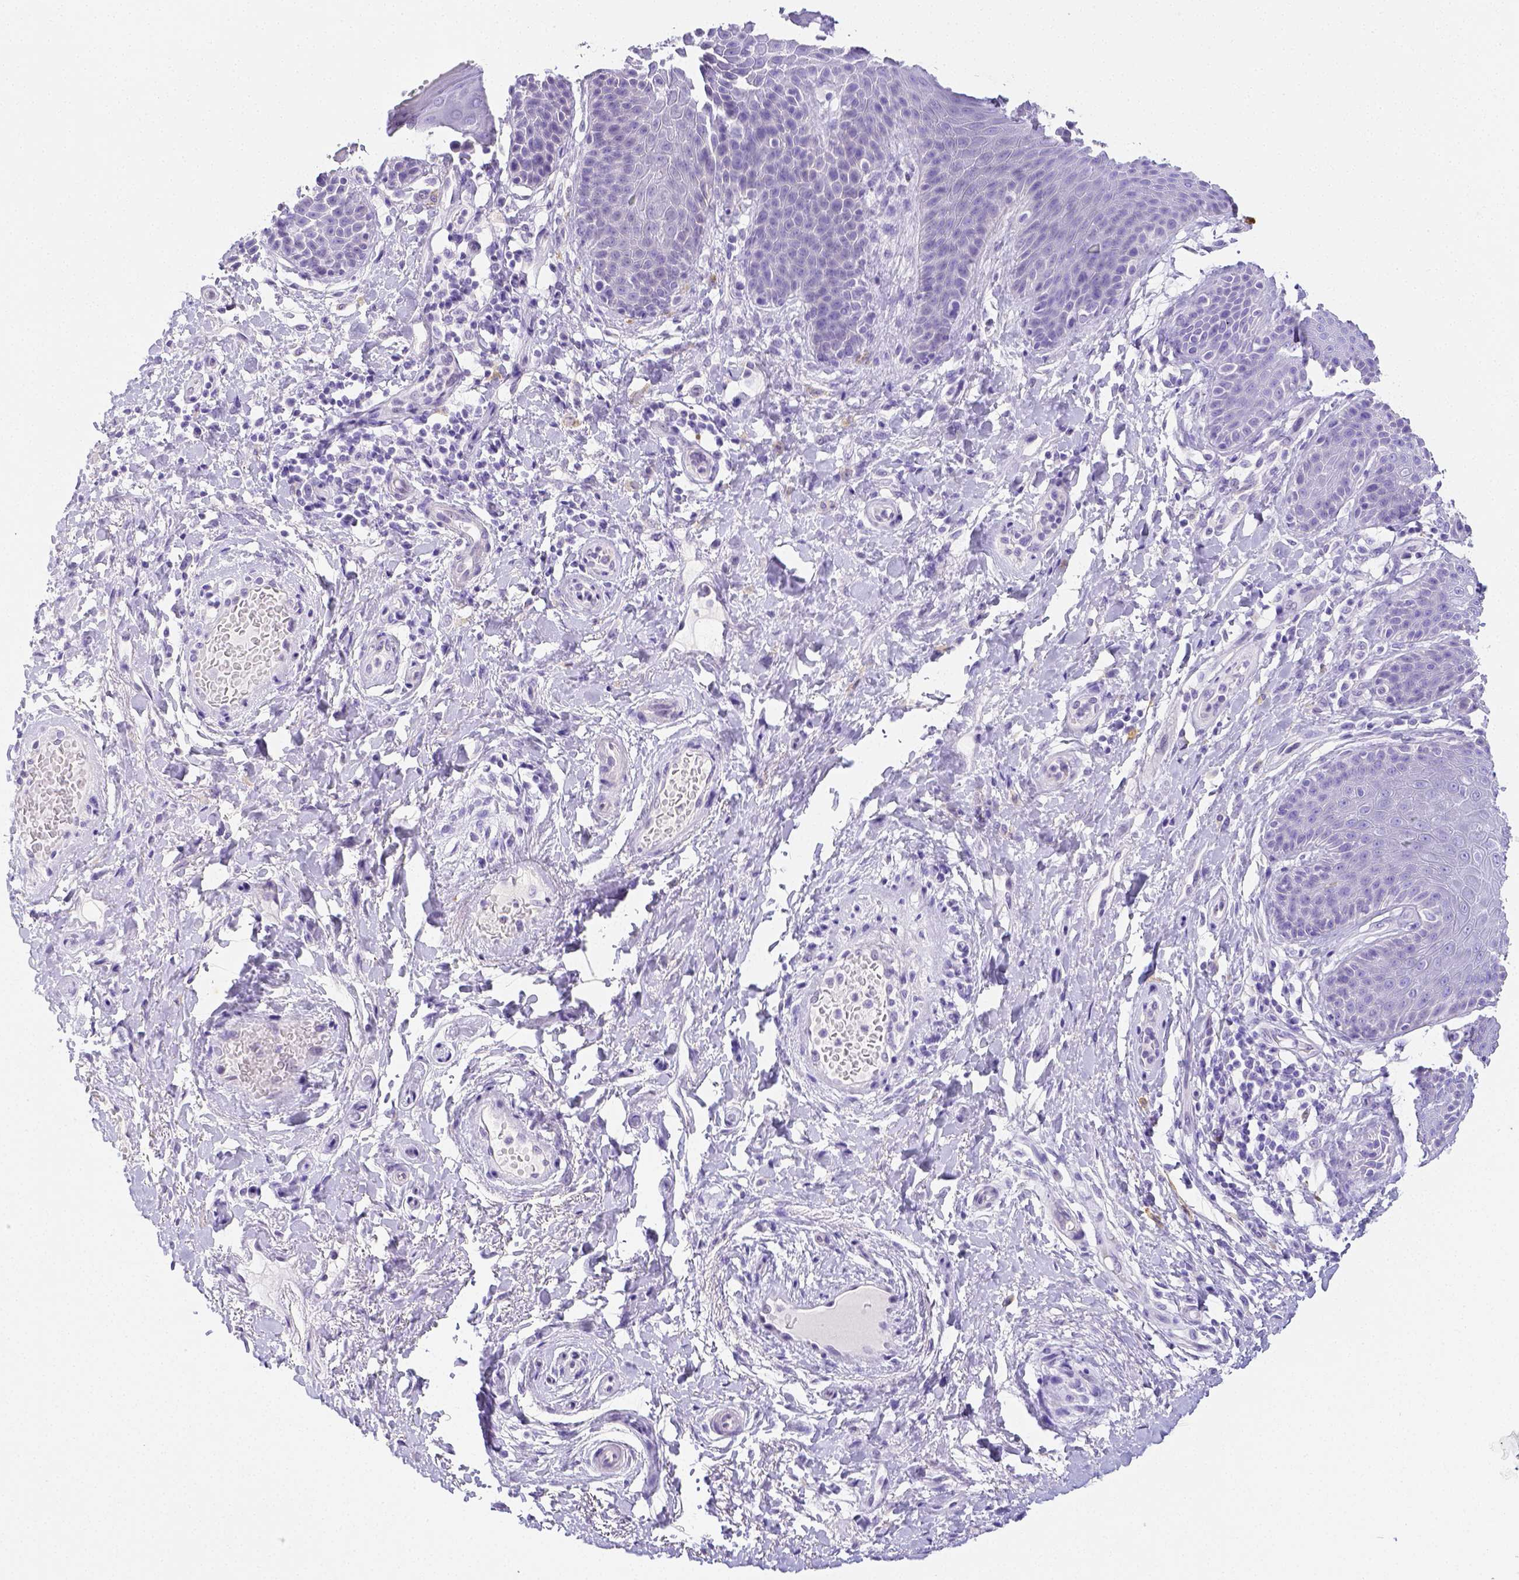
{"staining": {"intensity": "negative", "quantity": "none", "location": "none"}, "tissue": "skin", "cell_type": "Epidermal cells", "image_type": "normal", "snomed": [{"axis": "morphology", "description": "Normal tissue, NOS"}, {"axis": "topography", "description": "Anal"}, {"axis": "topography", "description": "Peripheral nerve tissue"}], "caption": "Histopathology image shows no significant protein positivity in epidermal cells of normal skin. The staining was performed using DAB to visualize the protein expression in brown, while the nuclei were stained in blue with hematoxylin (Magnification: 20x).", "gene": "ARHGAP36", "patient": {"sex": "male", "age": 51}}